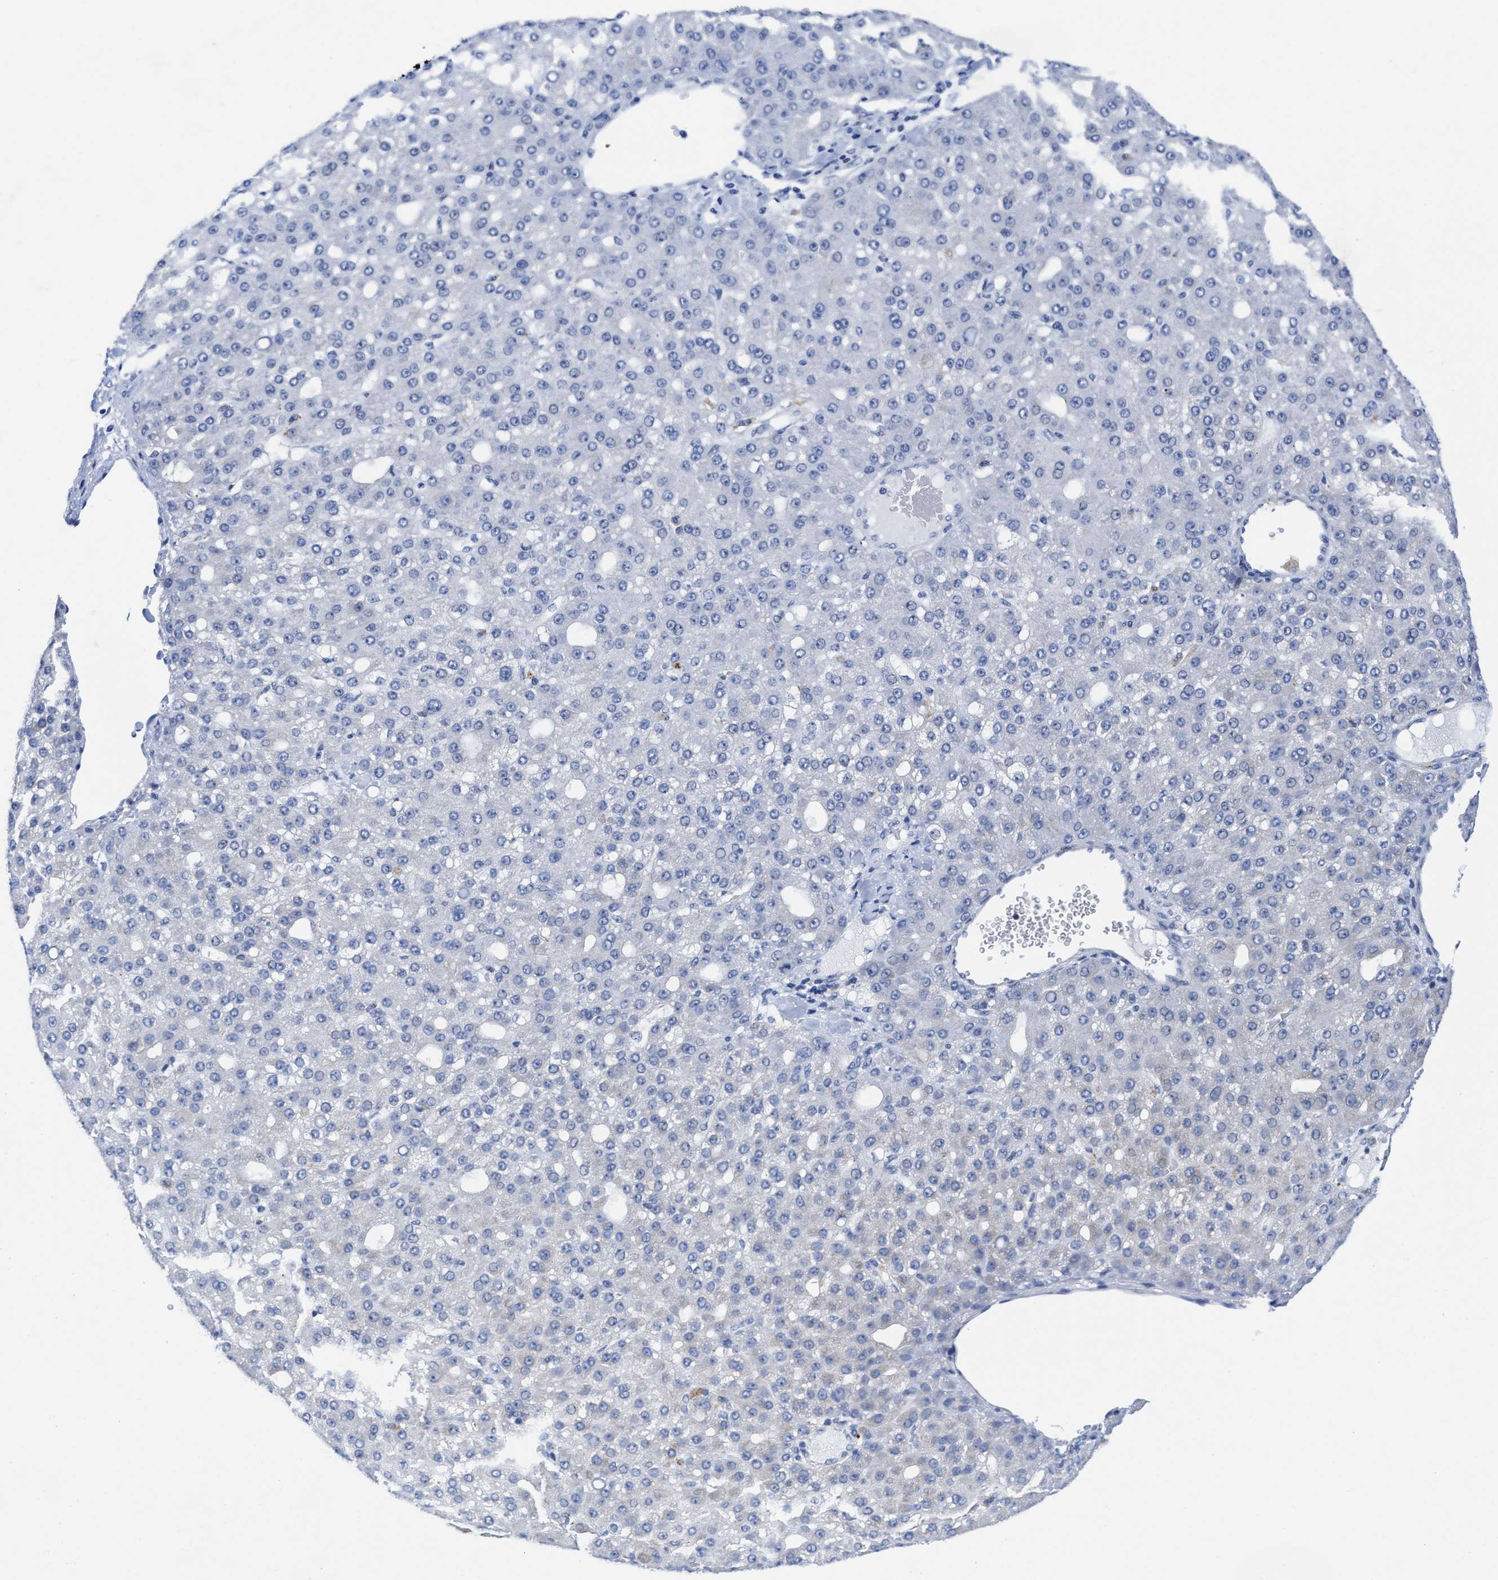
{"staining": {"intensity": "negative", "quantity": "none", "location": "none"}, "tissue": "liver cancer", "cell_type": "Tumor cells", "image_type": "cancer", "snomed": [{"axis": "morphology", "description": "Carcinoma, Hepatocellular, NOS"}, {"axis": "topography", "description": "Liver"}], "caption": "Immunohistochemistry (IHC) image of neoplastic tissue: liver cancer stained with DAB displays no significant protein staining in tumor cells. The staining is performed using DAB (3,3'-diaminobenzidine) brown chromogen with nuclei counter-stained in using hematoxylin.", "gene": "TBRG4", "patient": {"sex": "male", "age": 67}}